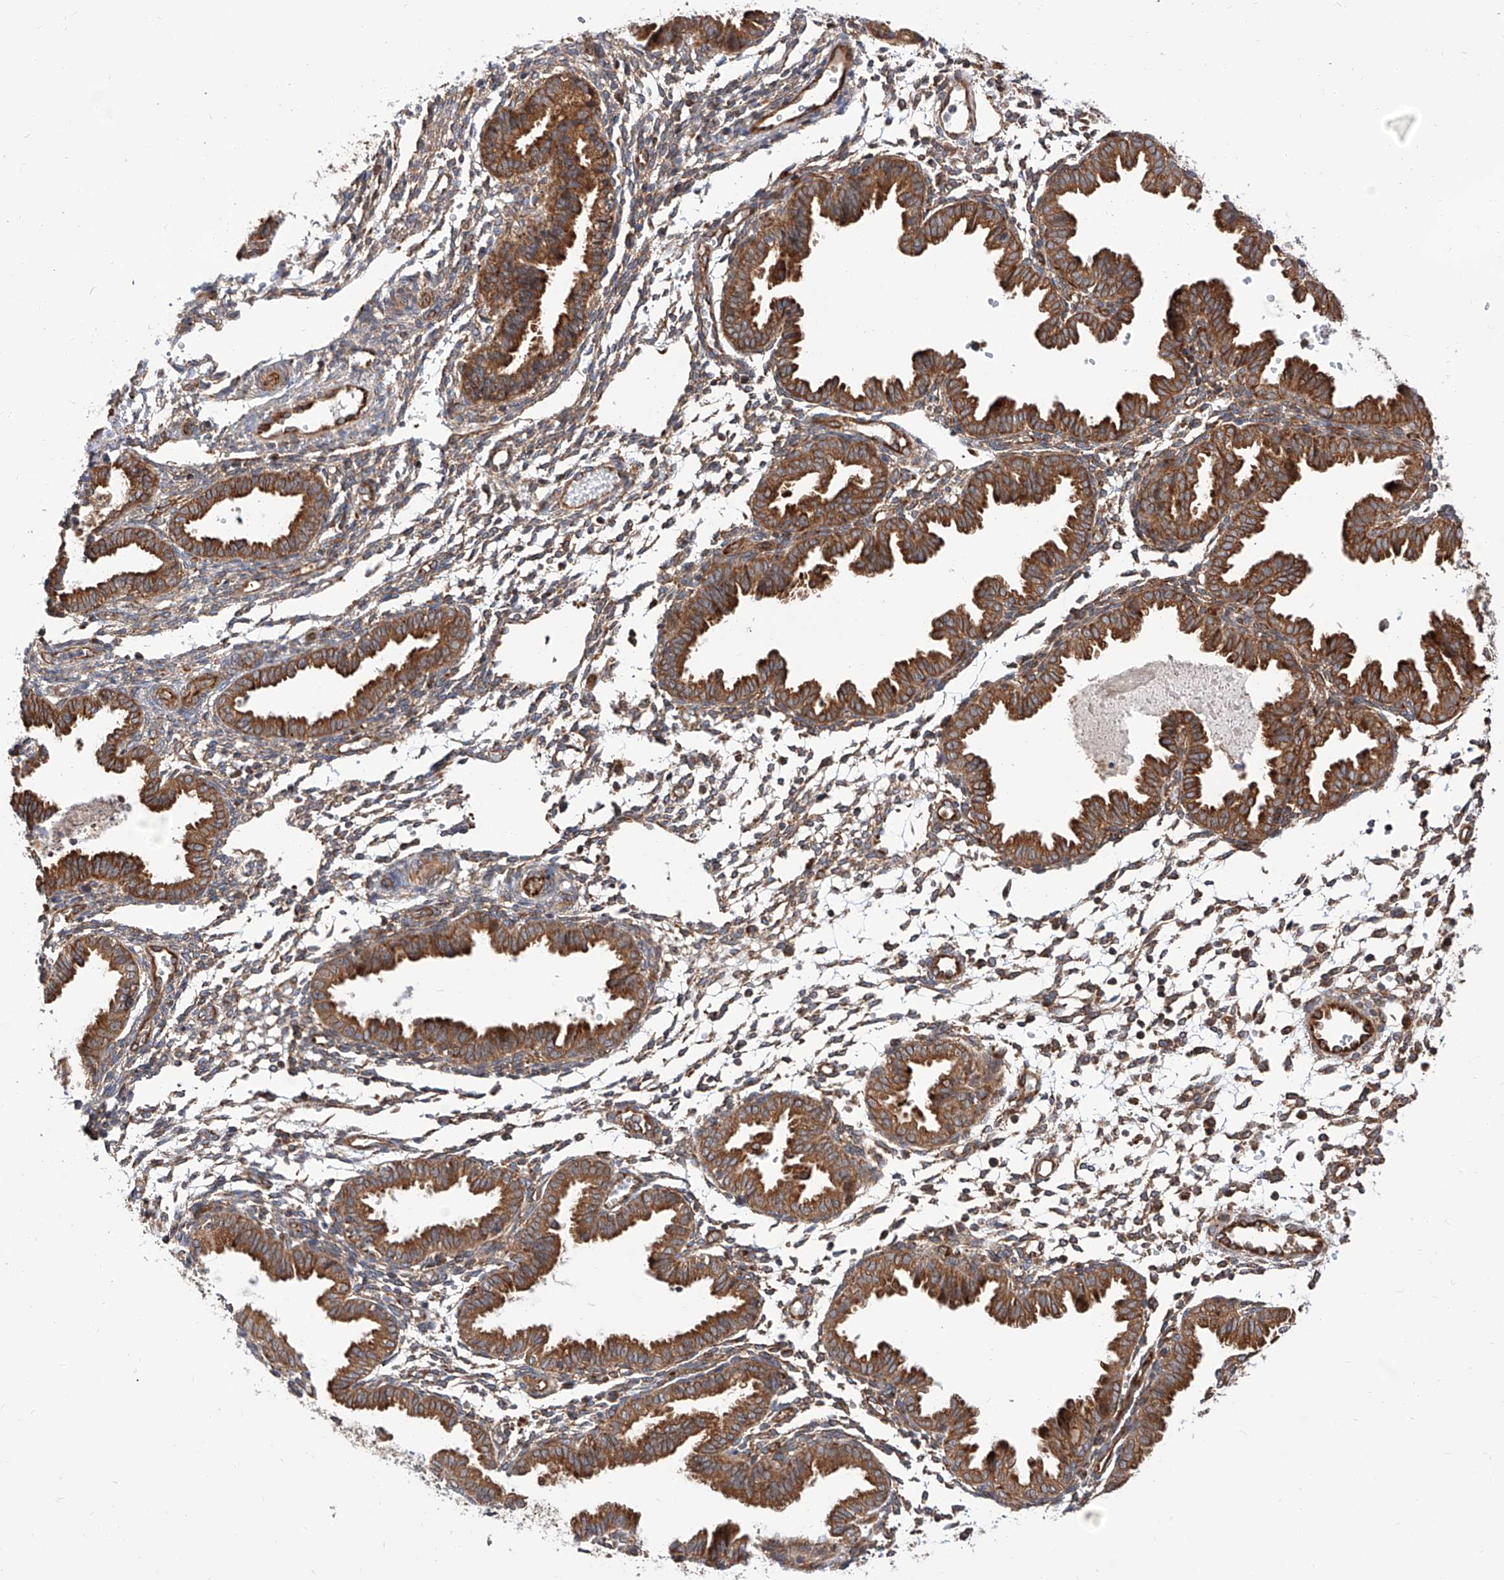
{"staining": {"intensity": "moderate", "quantity": "25%-75%", "location": "cytoplasmic/membranous"}, "tissue": "endometrium", "cell_type": "Cells in endometrial stroma", "image_type": "normal", "snomed": [{"axis": "morphology", "description": "Normal tissue, NOS"}, {"axis": "topography", "description": "Endometrium"}], "caption": "This is a histology image of immunohistochemistry (IHC) staining of unremarkable endometrium, which shows moderate expression in the cytoplasmic/membranous of cells in endometrial stroma.", "gene": "ISCA2", "patient": {"sex": "female", "age": 33}}